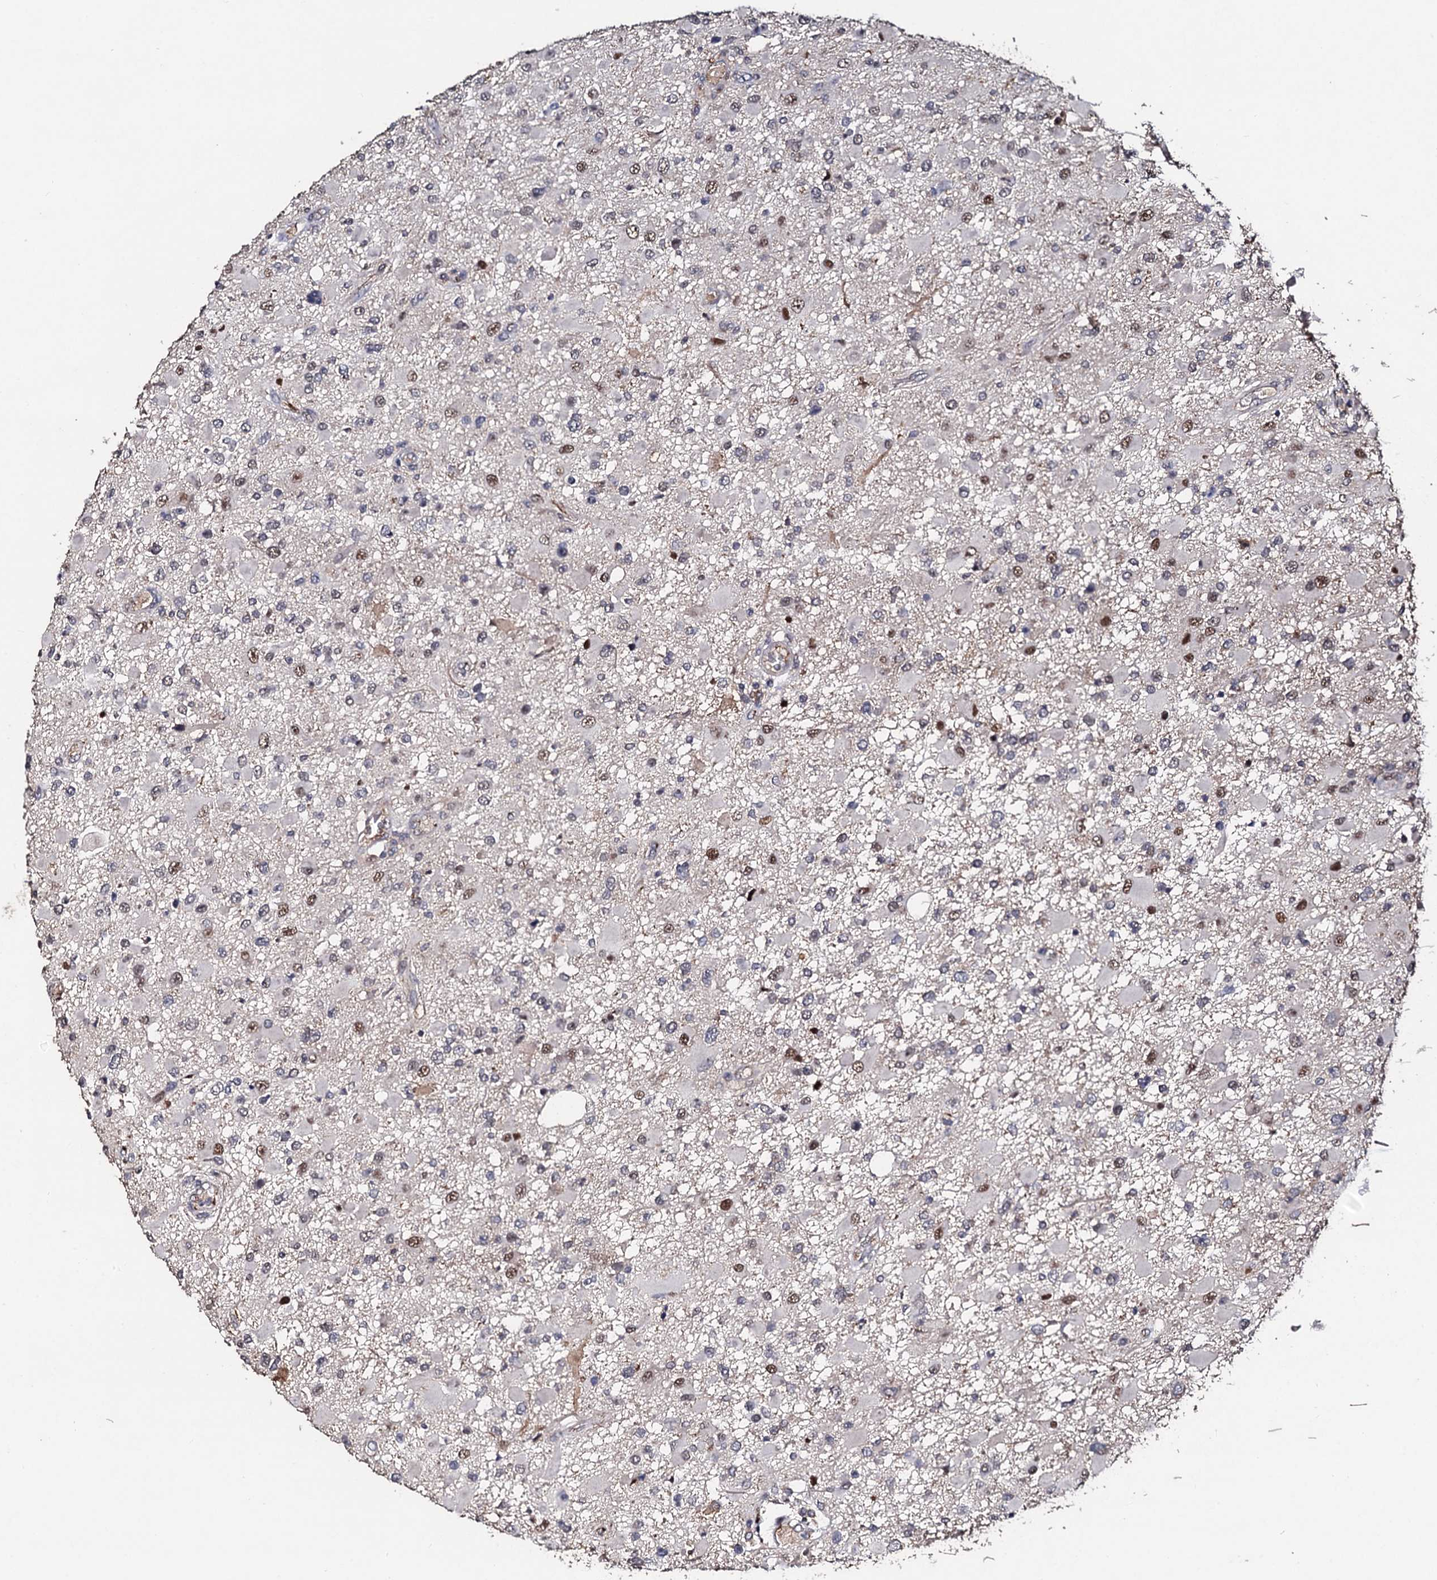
{"staining": {"intensity": "moderate", "quantity": "25%-75%", "location": "nuclear"}, "tissue": "glioma", "cell_type": "Tumor cells", "image_type": "cancer", "snomed": [{"axis": "morphology", "description": "Glioma, malignant, High grade"}, {"axis": "topography", "description": "Brain"}], "caption": "High-power microscopy captured an immunohistochemistry (IHC) photomicrograph of high-grade glioma (malignant), revealing moderate nuclear positivity in approximately 25%-75% of tumor cells.", "gene": "PPTC7", "patient": {"sex": "male", "age": 53}}